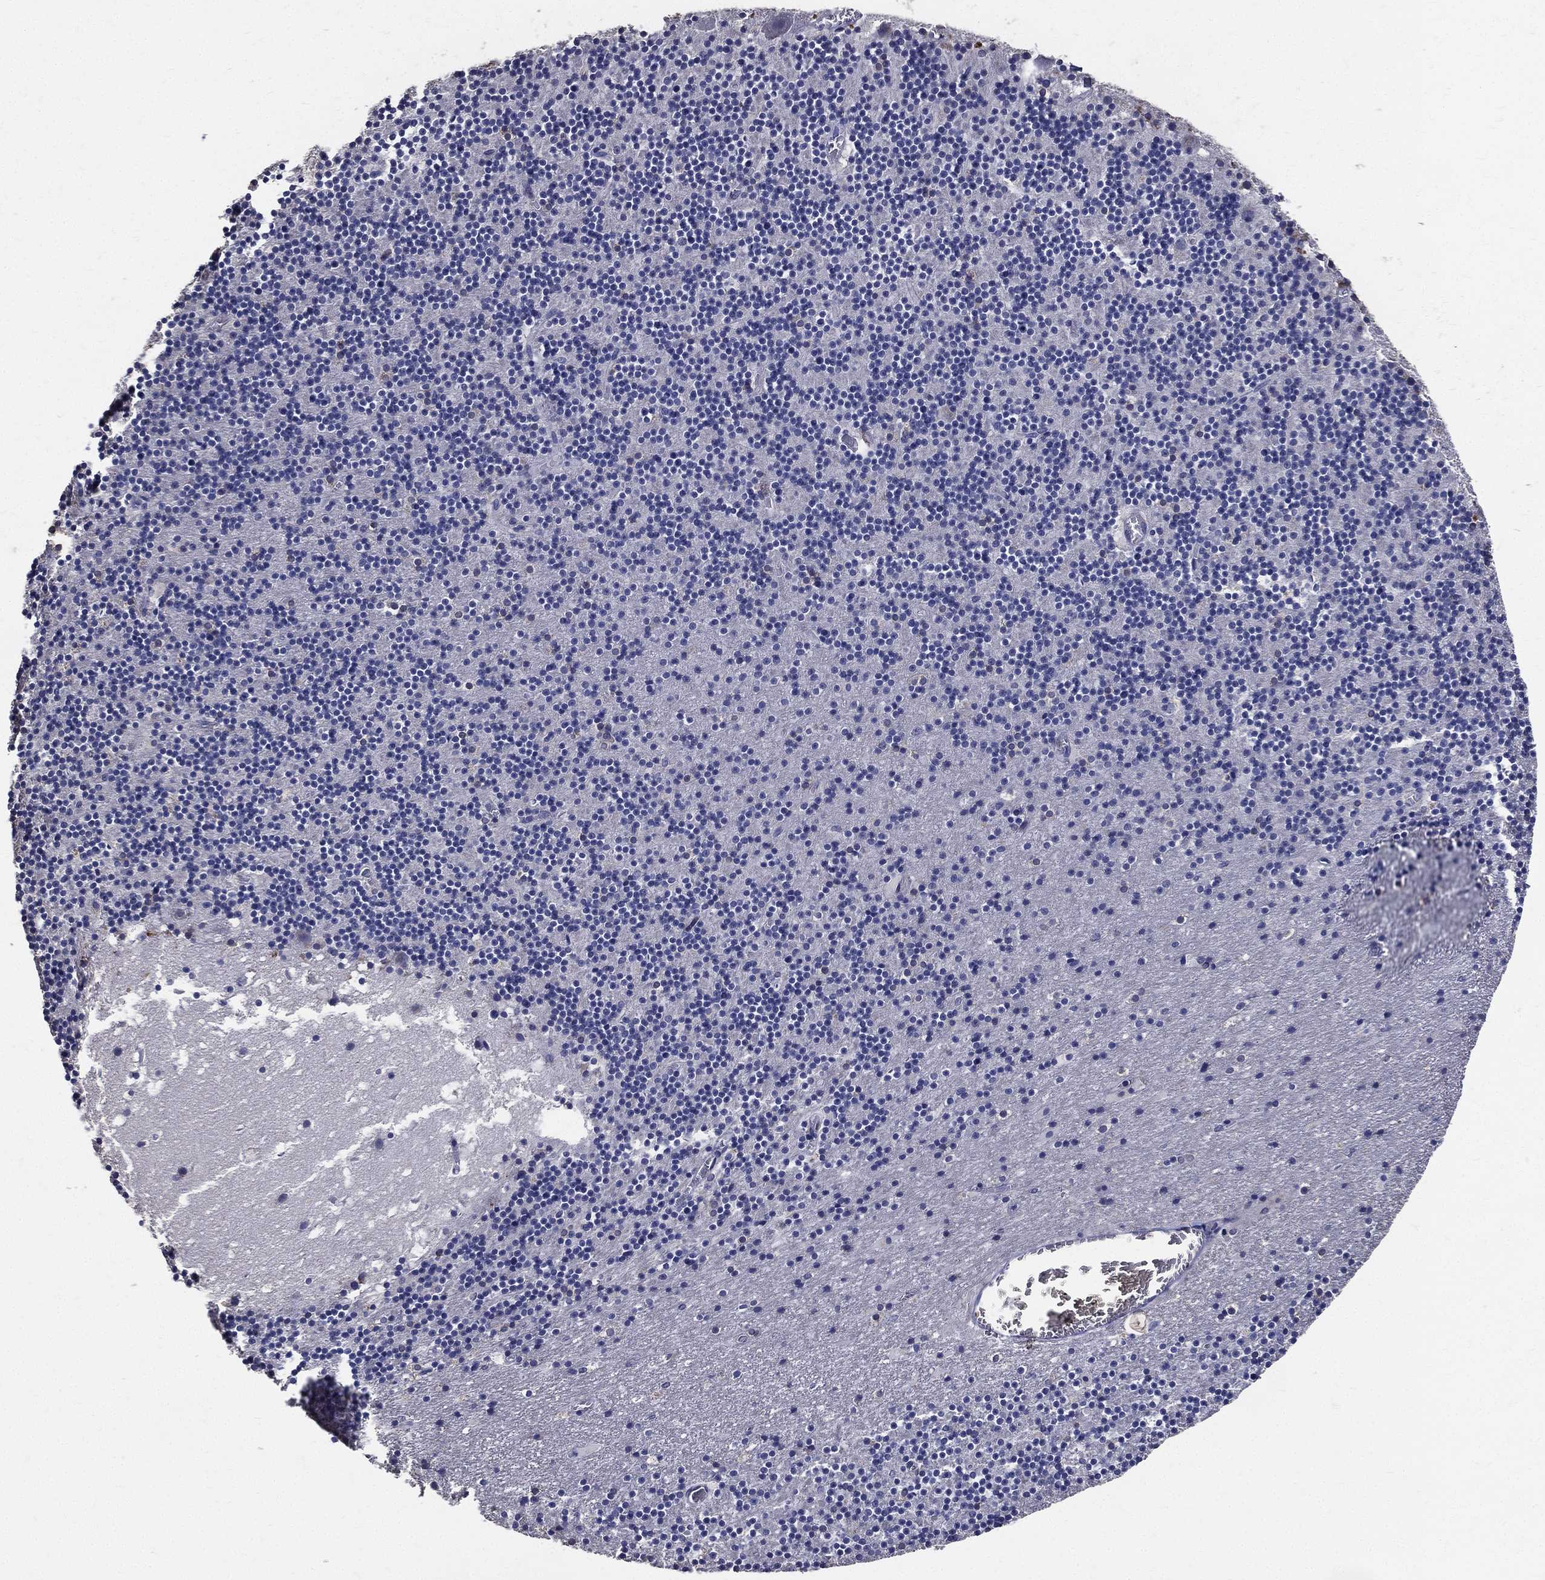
{"staining": {"intensity": "negative", "quantity": "none", "location": "none"}, "tissue": "cerebellum", "cell_type": "Cells in granular layer", "image_type": "normal", "snomed": [{"axis": "morphology", "description": "Normal tissue, NOS"}, {"axis": "topography", "description": "Cerebellum"}], "caption": "Cells in granular layer are negative for brown protein staining in unremarkable cerebellum.", "gene": "SERPINB2", "patient": {"sex": "male", "age": 37}}